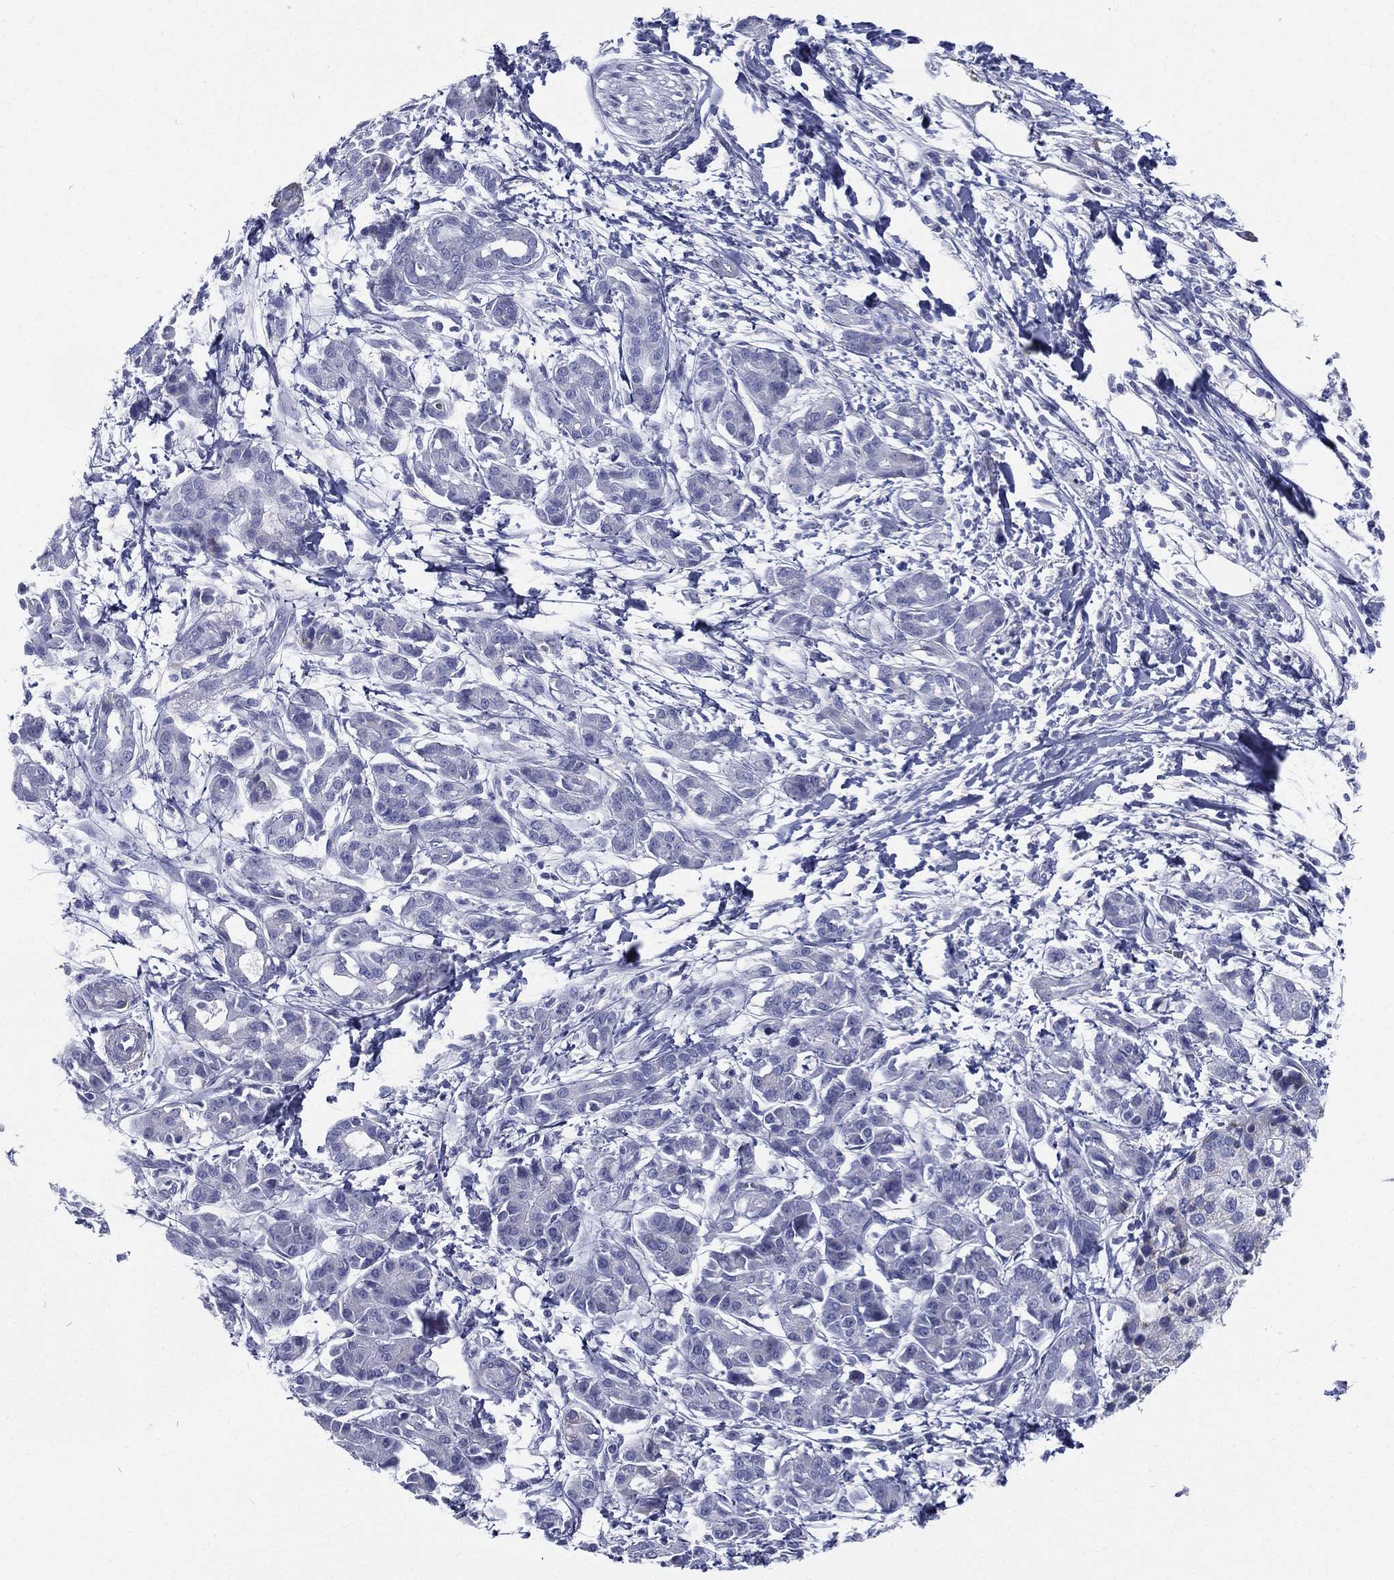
{"staining": {"intensity": "negative", "quantity": "none", "location": "none"}, "tissue": "pancreatic cancer", "cell_type": "Tumor cells", "image_type": "cancer", "snomed": [{"axis": "morphology", "description": "Adenocarcinoma, NOS"}, {"axis": "topography", "description": "Pancreas"}], "caption": "This is an immunohistochemistry (IHC) photomicrograph of human pancreatic cancer (adenocarcinoma). There is no positivity in tumor cells.", "gene": "RSPH4A", "patient": {"sex": "male", "age": 72}}